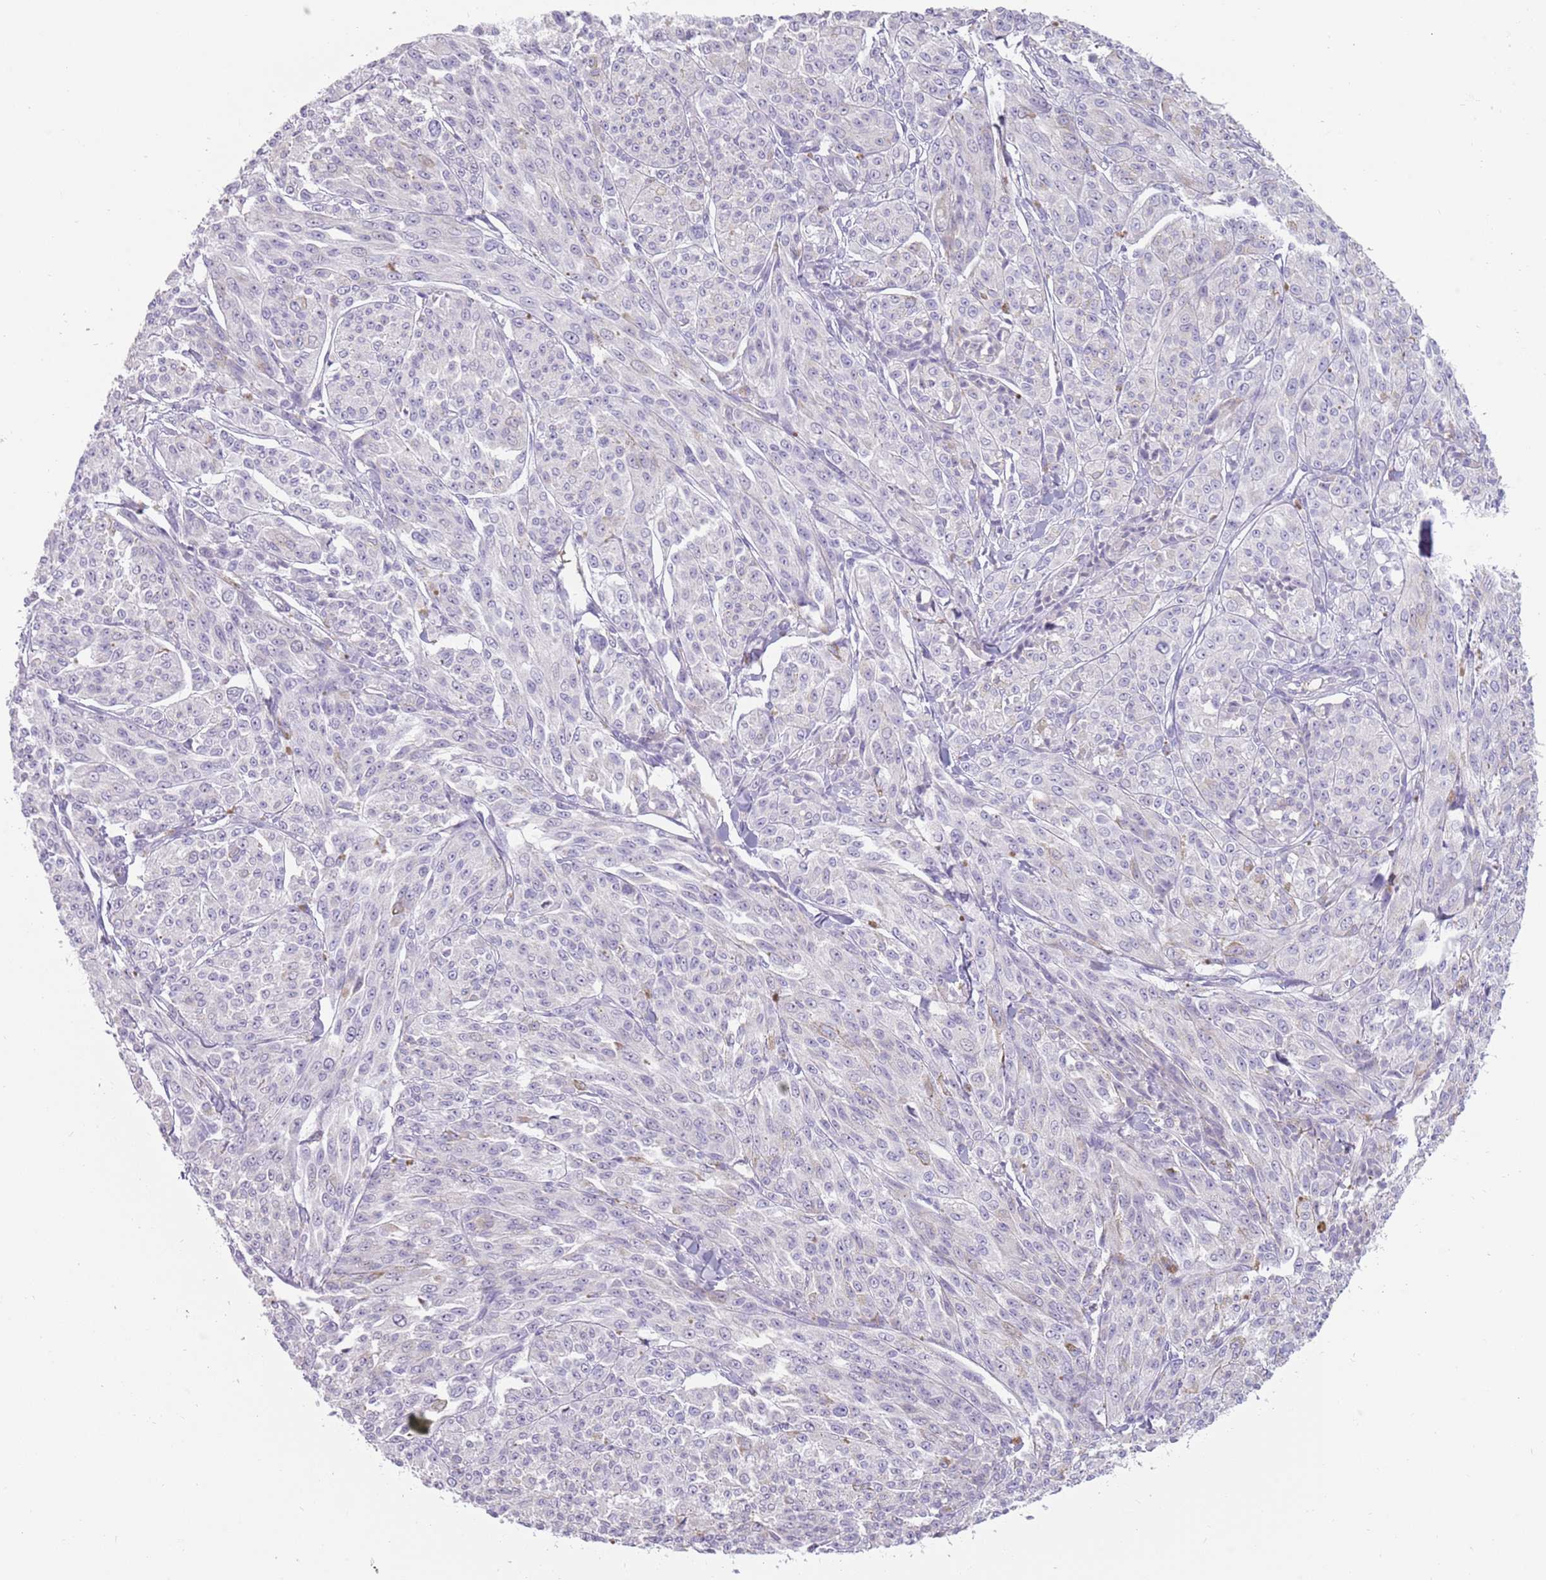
{"staining": {"intensity": "negative", "quantity": "none", "location": "none"}, "tissue": "melanoma", "cell_type": "Tumor cells", "image_type": "cancer", "snomed": [{"axis": "morphology", "description": "Malignant melanoma, NOS"}, {"axis": "topography", "description": "Skin"}], "caption": "Tumor cells show no significant protein positivity in melanoma. (DAB (3,3'-diaminobenzidine) IHC visualized using brightfield microscopy, high magnification).", "gene": "DDX4", "patient": {"sex": "female", "age": 52}}